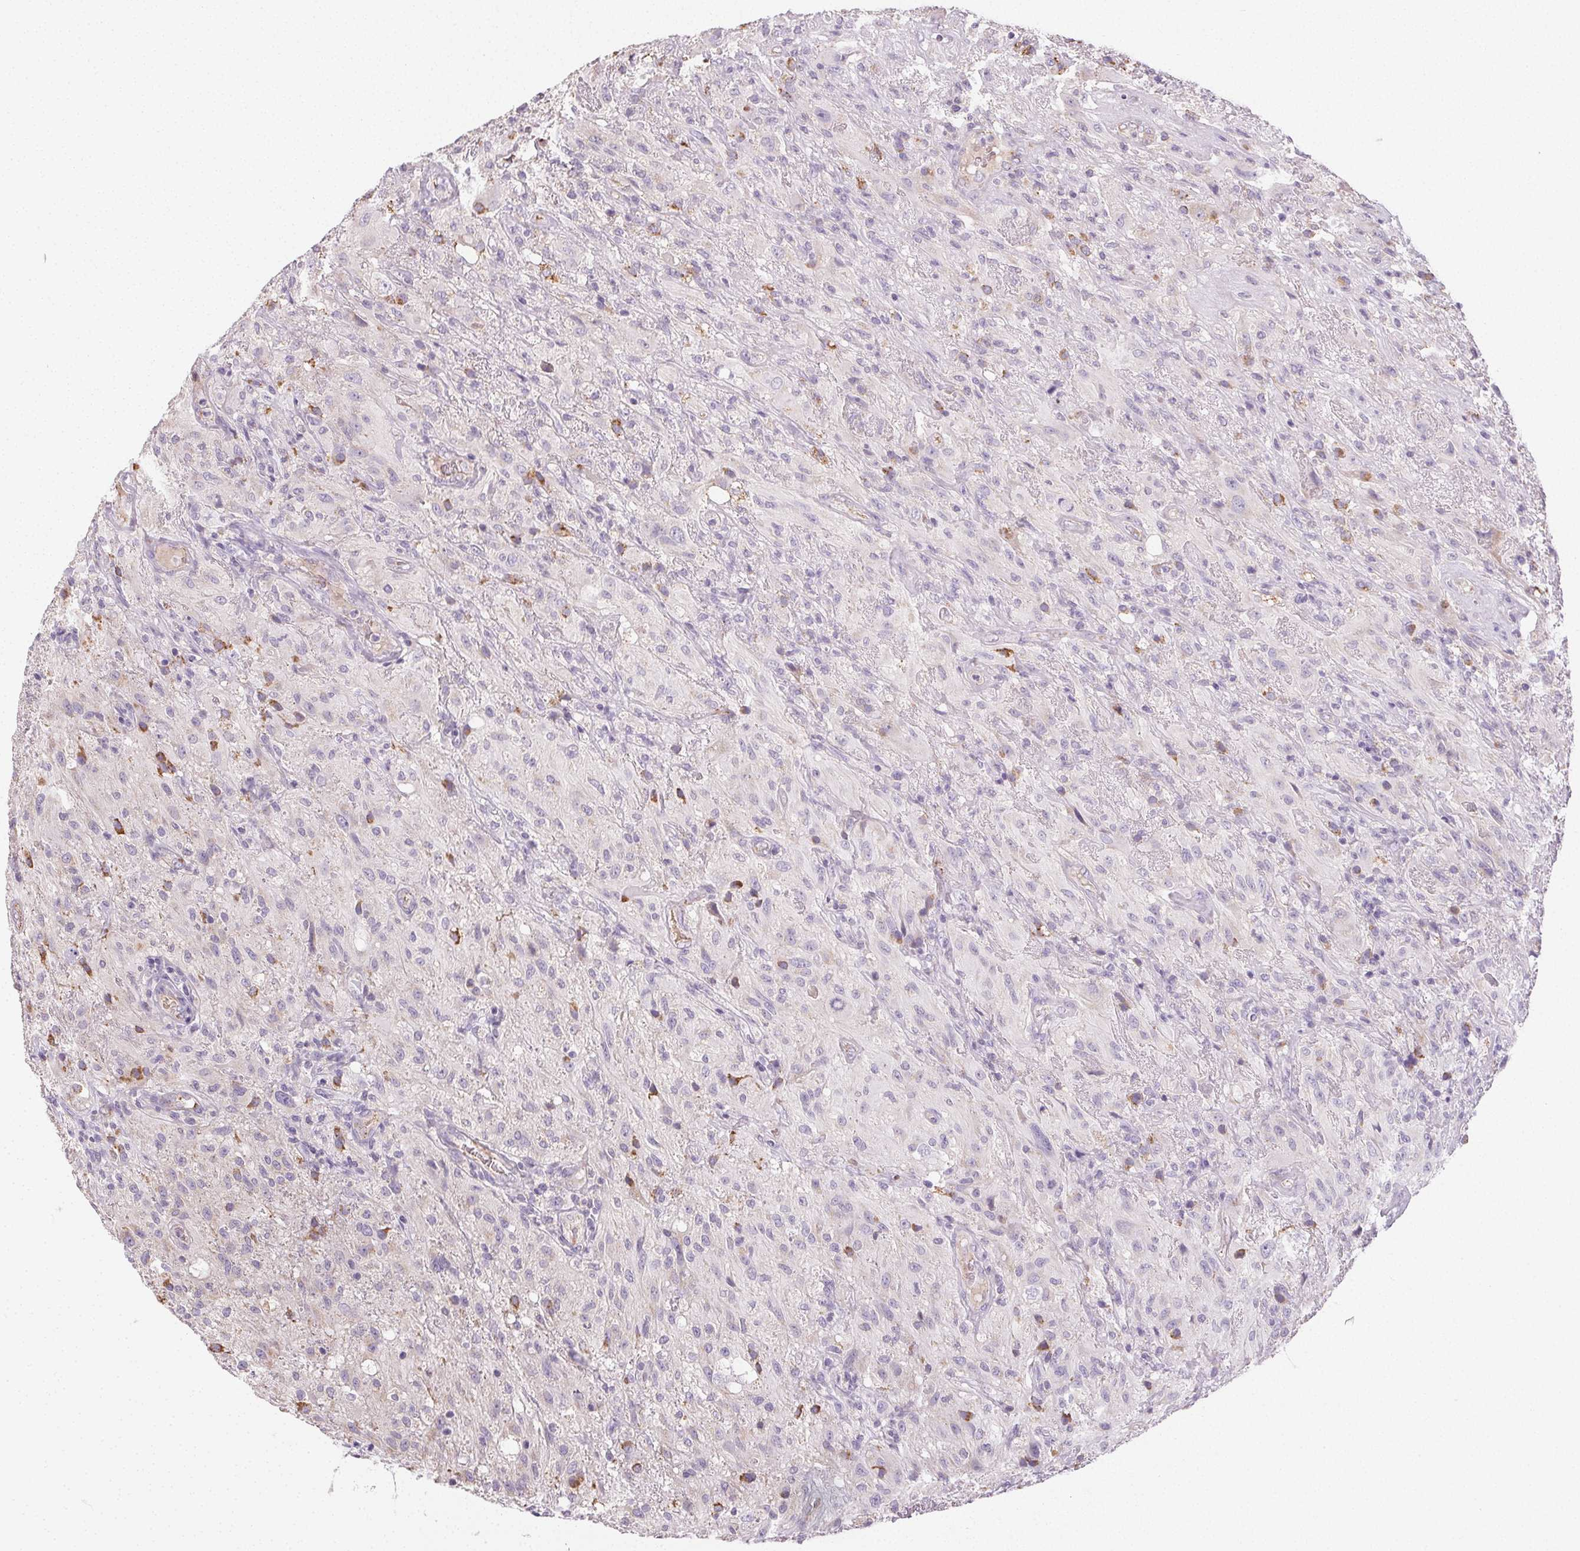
{"staining": {"intensity": "negative", "quantity": "none", "location": "none"}, "tissue": "glioma", "cell_type": "Tumor cells", "image_type": "cancer", "snomed": [{"axis": "morphology", "description": "Glioma, malignant, High grade"}, {"axis": "topography", "description": "Brain"}], "caption": "High magnification brightfield microscopy of malignant glioma (high-grade) stained with DAB (brown) and counterstained with hematoxylin (blue): tumor cells show no significant positivity. (DAB (3,3'-diaminobenzidine) immunohistochemistry visualized using brightfield microscopy, high magnification).", "gene": "SMYD1", "patient": {"sex": "male", "age": 46}}